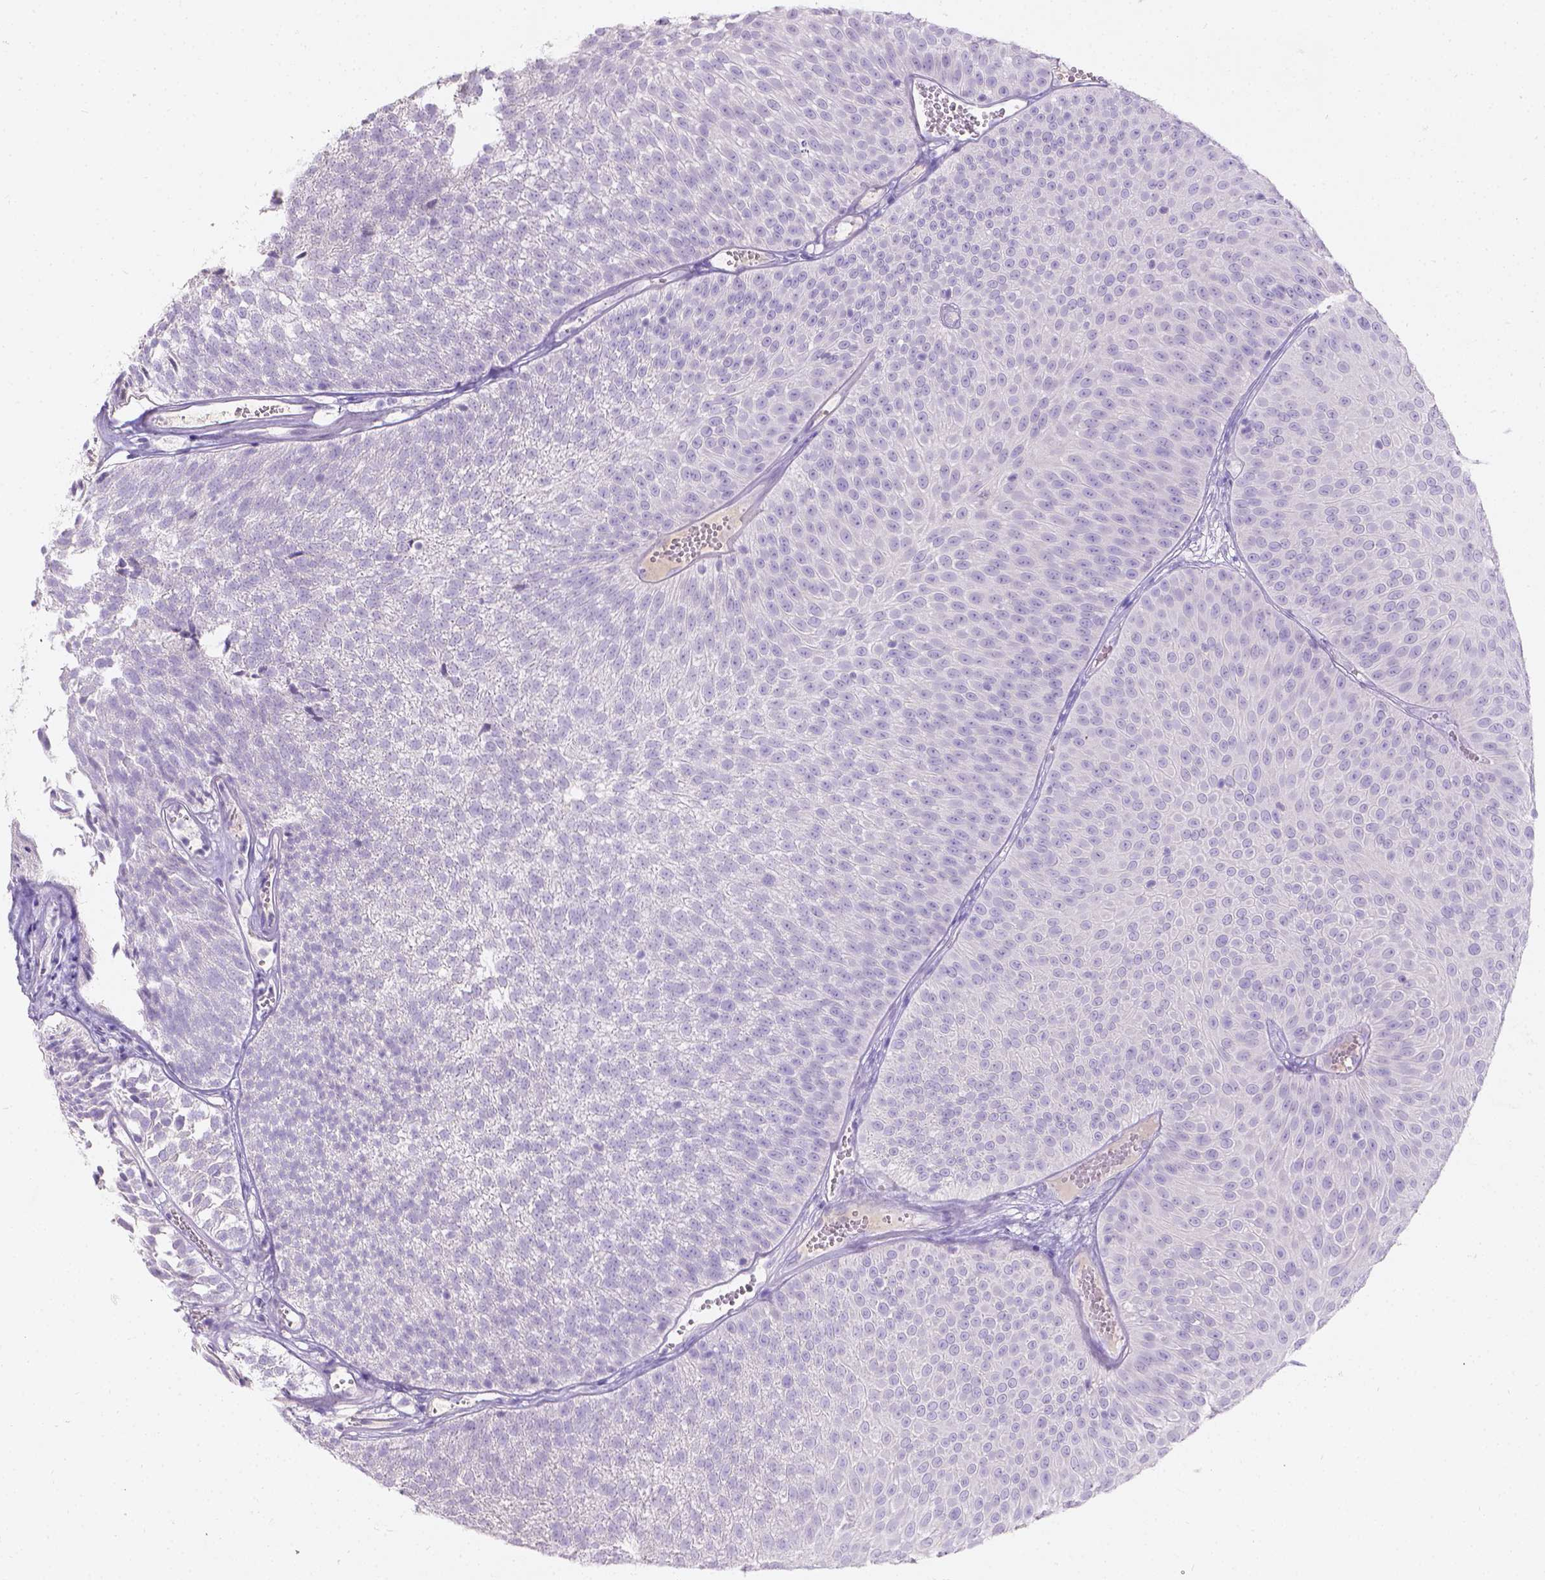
{"staining": {"intensity": "negative", "quantity": "none", "location": "none"}, "tissue": "urothelial cancer", "cell_type": "Tumor cells", "image_type": "cancer", "snomed": [{"axis": "morphology", "description": "Urothelial carcinoma, Low grade"}, {"axis": "topography", "description": "Urinary bladder"}], "caption": "The histopathology image displays no significant expression in tumor cells of low-grade urothelial carcinoma.", "gene": "GAL3ST2", "patient": {"sex": "male", "age": 52}}